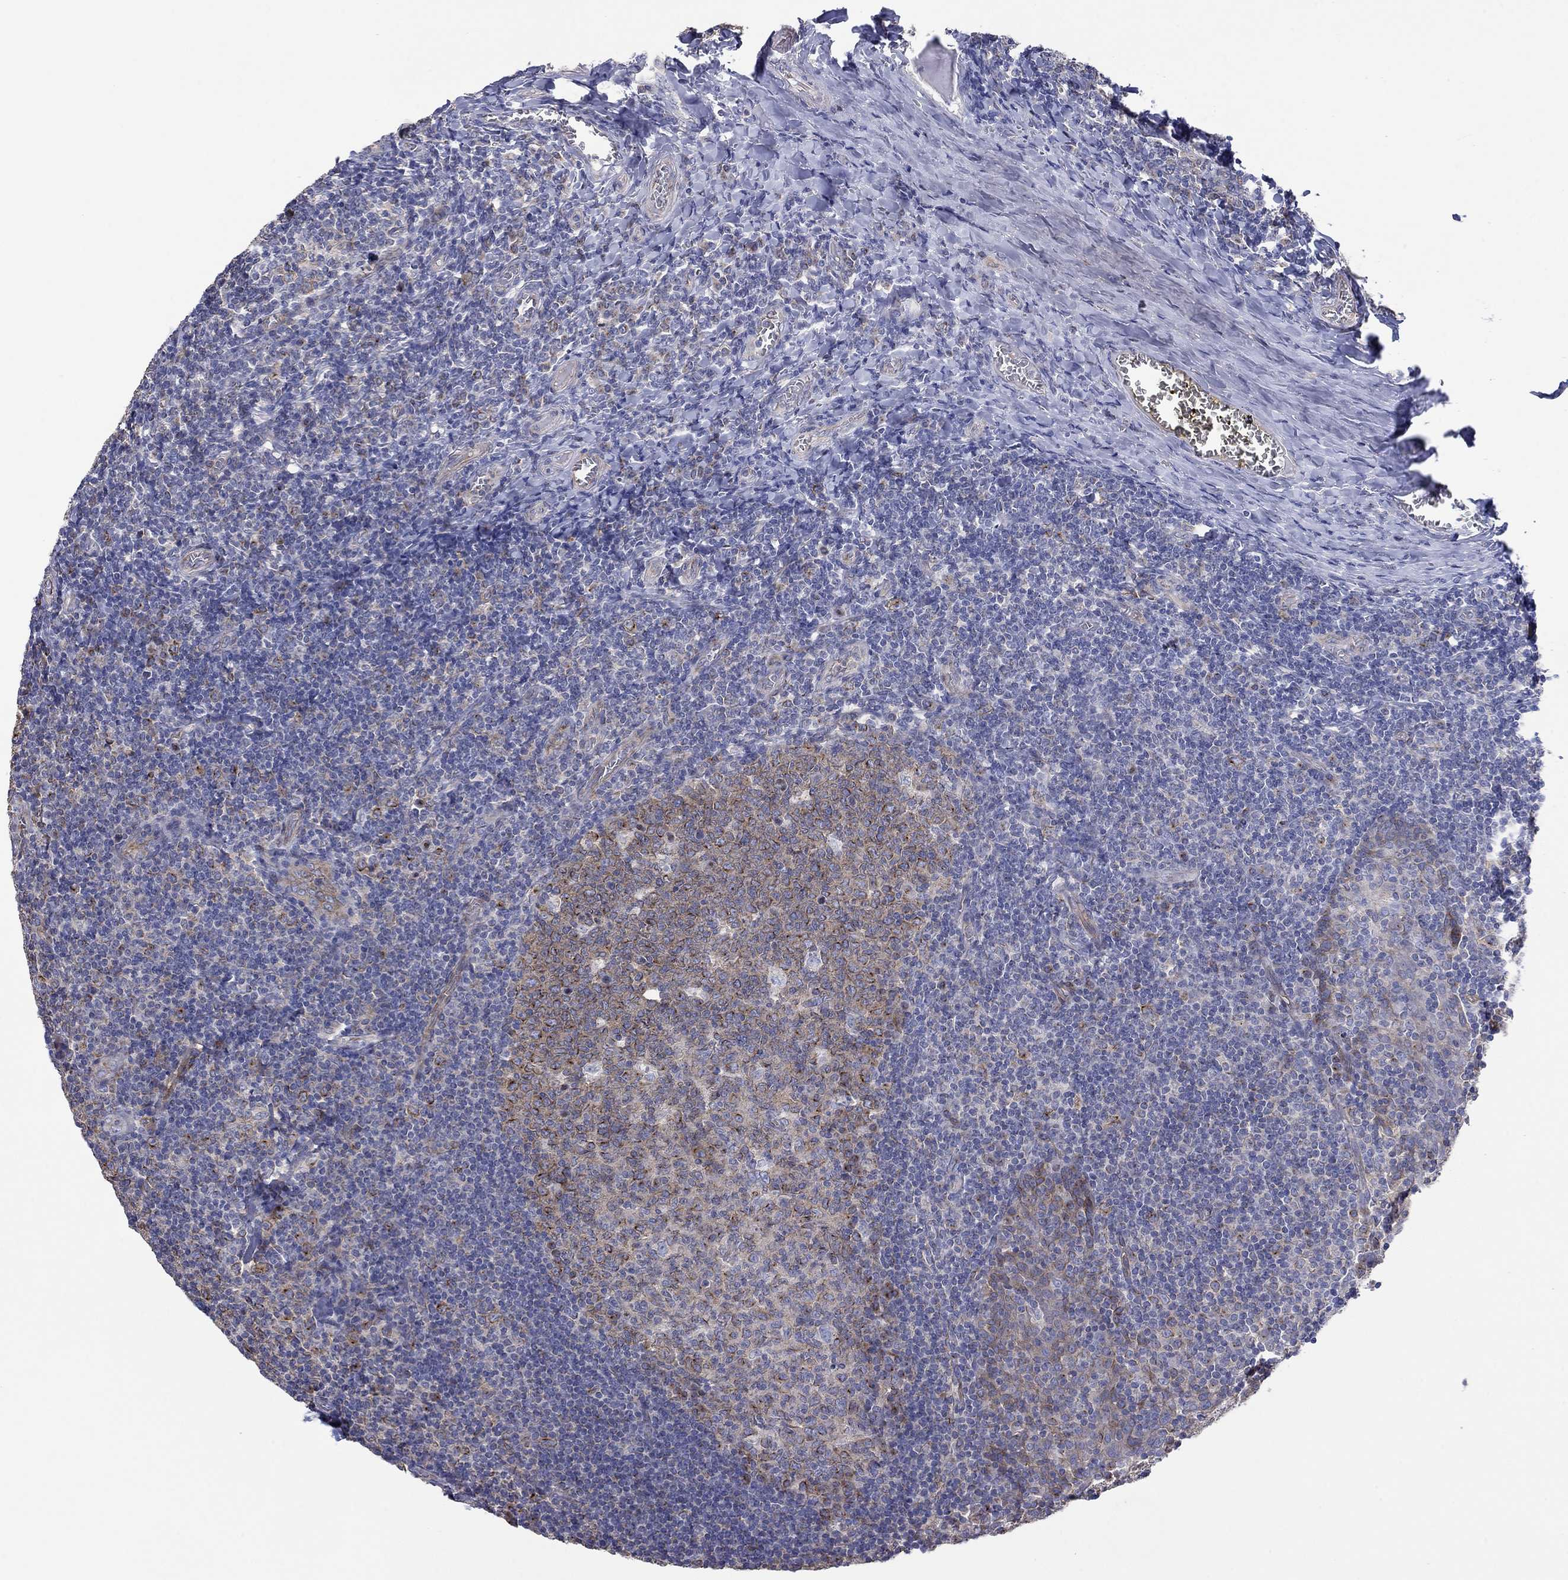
{"staining": {"intensity": "strong", "quantity": "<25%", "location": "cytoplasmic/membranous"}, "tissue": "tonsil", "cell_type": "Germinal center cells", "image_type": "normal", "snomed": [{"axis": "morphology", "description": "Normal tissue, NOS"}, {"axis": "topography", "description": "Tonsil"}], "caption": "Strong cytoplasmic/membranous expression is appreciated in about <25% of germinal center cells in benign tonsil. The staining was performed using DAB, with brown indicating positive protein expression. Nuclei are stained blue with hematoxylin.", "gene": "TPRN", "patient": {"sex": "female", "age": 13}}